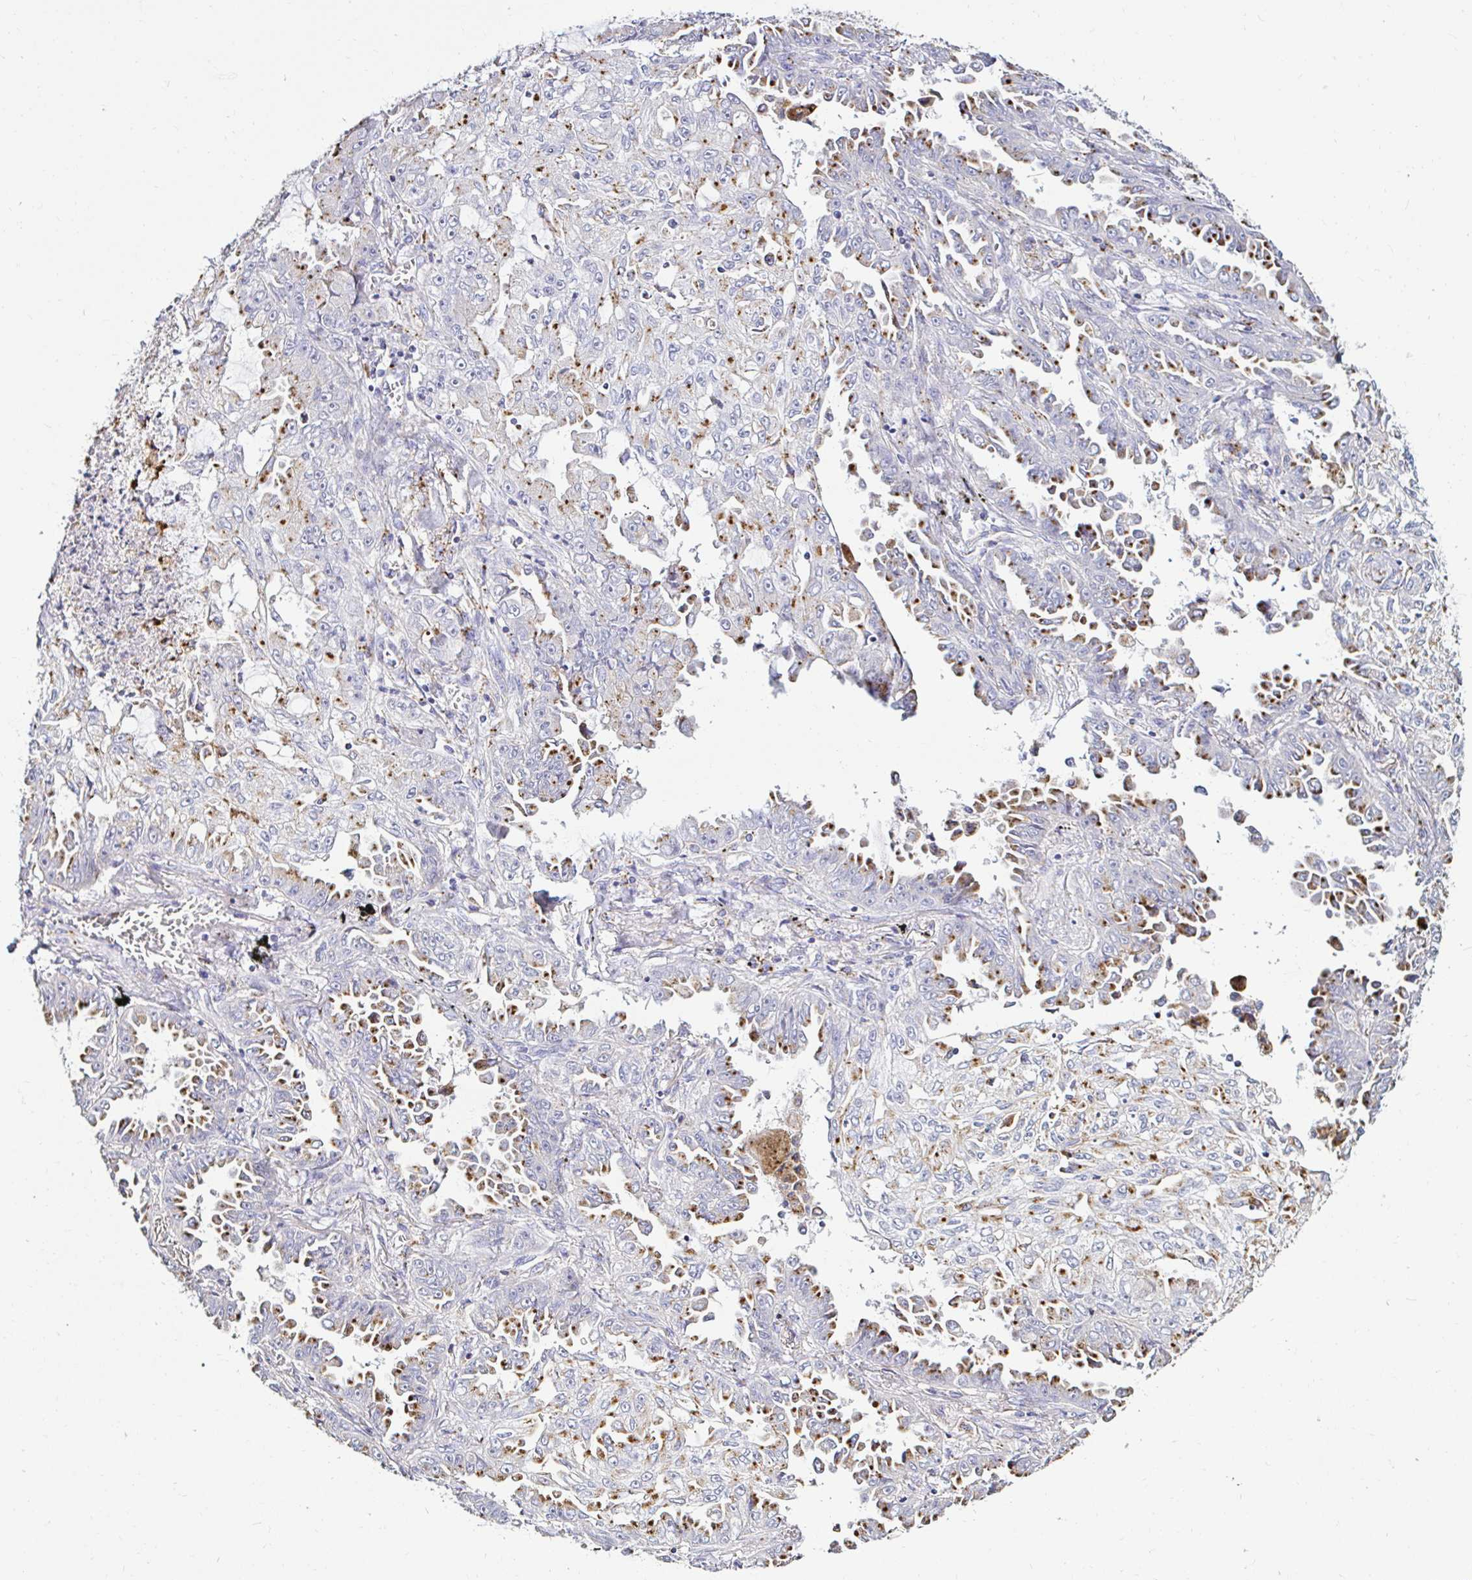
{"staining": {"intensity": "moderate", "quantity": ">75%", "location": "cytoplasmic/membranous"}, "tissue": "lung cancer", "cell_type": "Tumor cells", "image_type": "cancer", "snomed": [{"axis": "morphology", "description": "Adenocarcinoma, NOS"}, {"axis": "topography", "description": "Lung"}], "caption": "This image reveals IHC staining of lung cancer (adenocarcinoma), with medium moderate cytoplasmic/membranous positivity in approximately >75% of tumor cells.", "gene": "GALNS", "patient": {"sex": "female", "age": 52}}